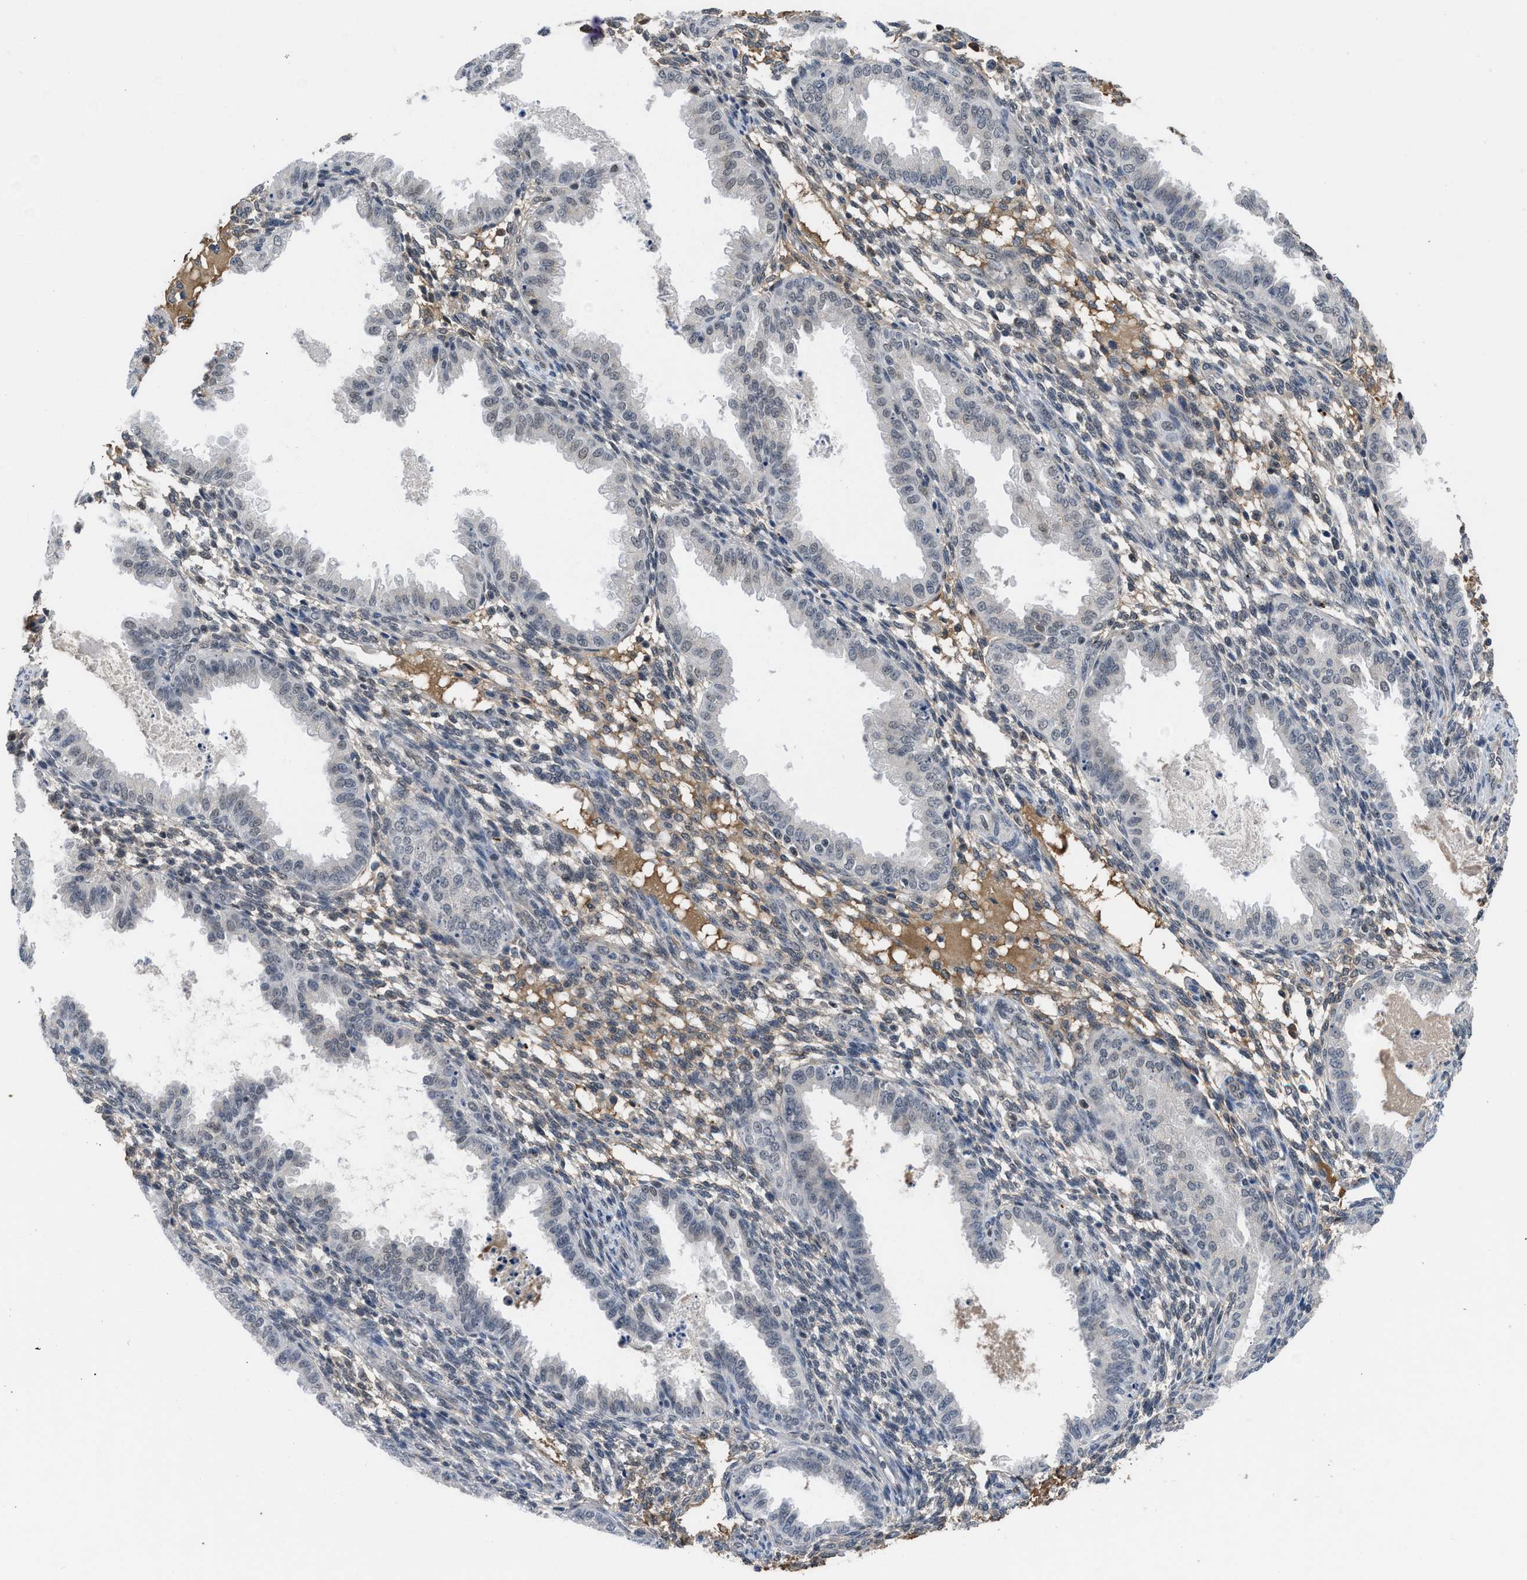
{"staining": {"intensity": "weak", "quantity": "25%-75%", "location": "nuclear"}, "tissue": "endometrium", "cell_type": "Cells in endometrial stroma", "image_type": "normal", "snomed": [{"axis": "morphology", "description": "Normal tissue, NOS"}, {"axis": "topography", "description": "Endometrium"}], "caption": "Immunohistochemical staining of benign endometrium reveals weak nuclear protein staining in approximately 25%-75% of cells in endometrial stroma.", "gene": "TERF2IP", "patient": {"sex": "female", "age": 33}}